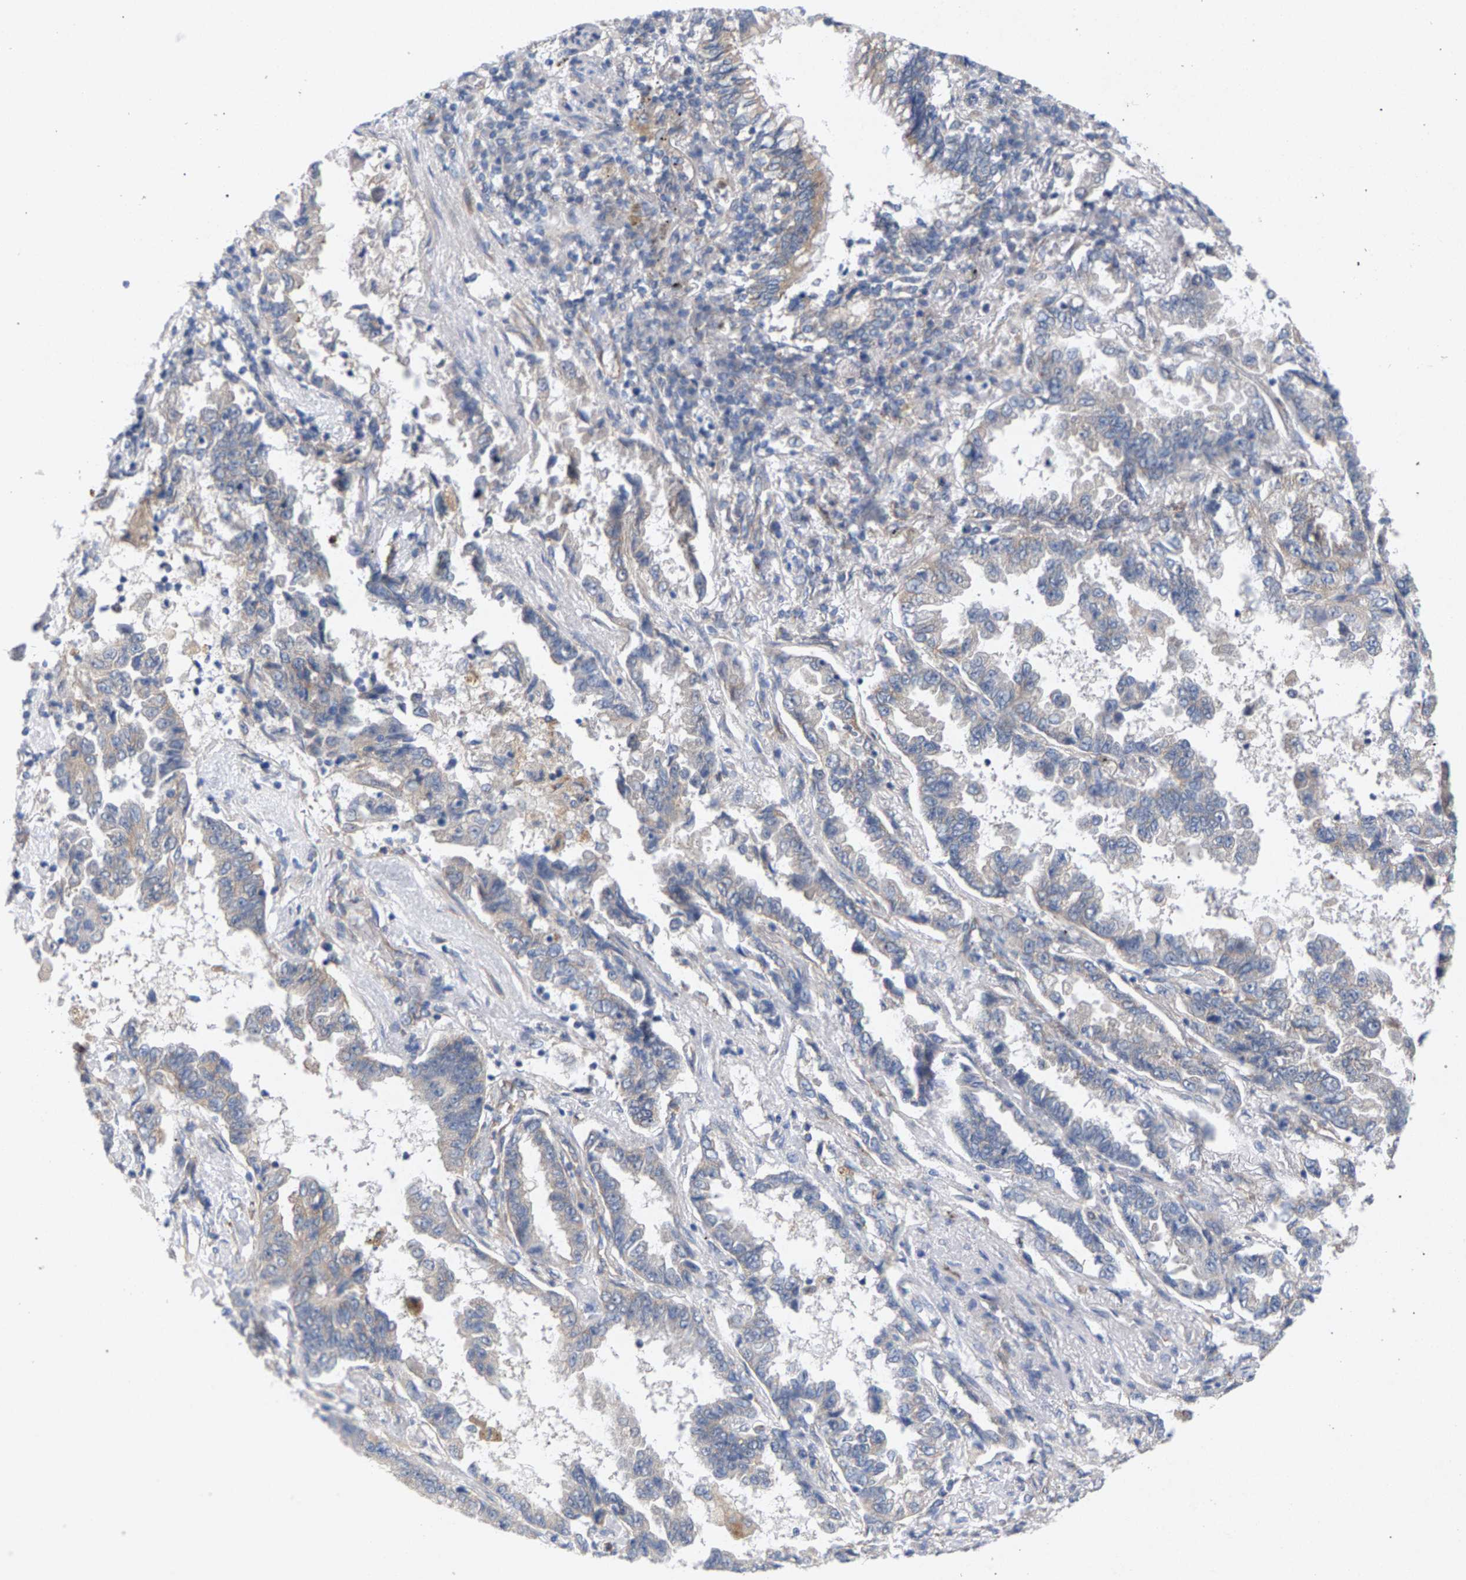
{"staining": {"intensity": "negative", "quantity": "none", "location": "none"}, "tissue": "lung cancer", "cell_type": "Tumor cells", "image_type": "cancer", "snomed": [{"axis": "morphology", "description": "Adenocarcinoma, NOS"}, {"axis": "topography", "description": "Lung"}], "caption": "Immunohistochemistry of adenocarcinoma (lung) shows no expression in tumor cells. Brightfield microscopy of IHC stained with DAB (brown) and hematoxylin (blue), captured at high magnification.", "gene": "MAMDC2", "patient": {"sex": "female", "age": 51}}